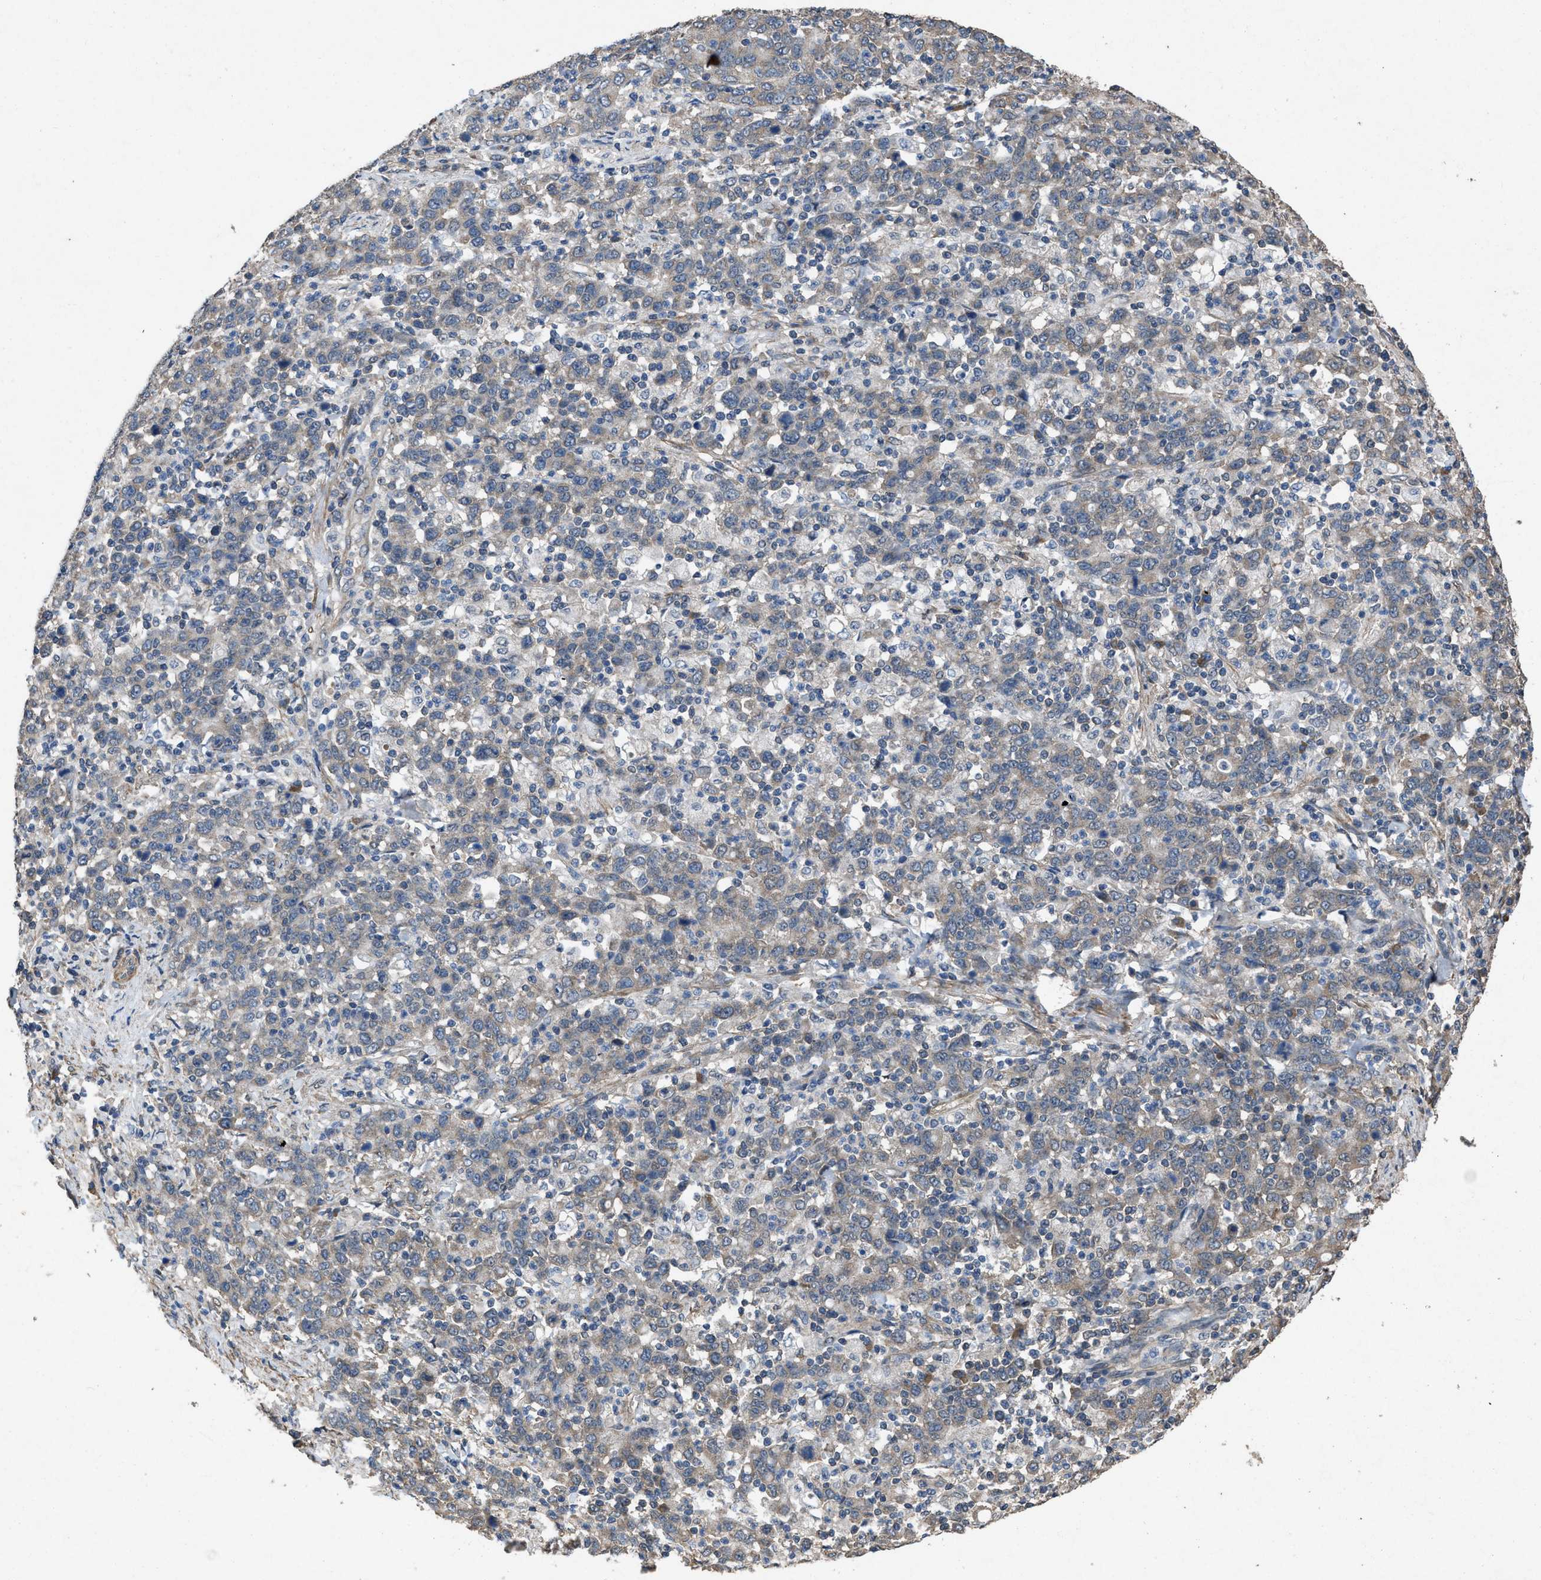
{"staining": {"intensity": "weak", "quantity": "<25%", "location": "cytoplasmic/membranous"}, "tissue": "stomach cancer", "cell_type": "Tumor cells", "image_type": "cancer", "snomed": [{"axis": "morphology", "description": "Adenocarcinoma, NOS"}, {"axis": "topography", "description": "Stomach, upper"}], "caption": "Immunohistochemical staining of human stomach cancer displays no significant staining in tumor cells.", "gene": "ARL6", "patient": {"sex": "male", "age": 69}}